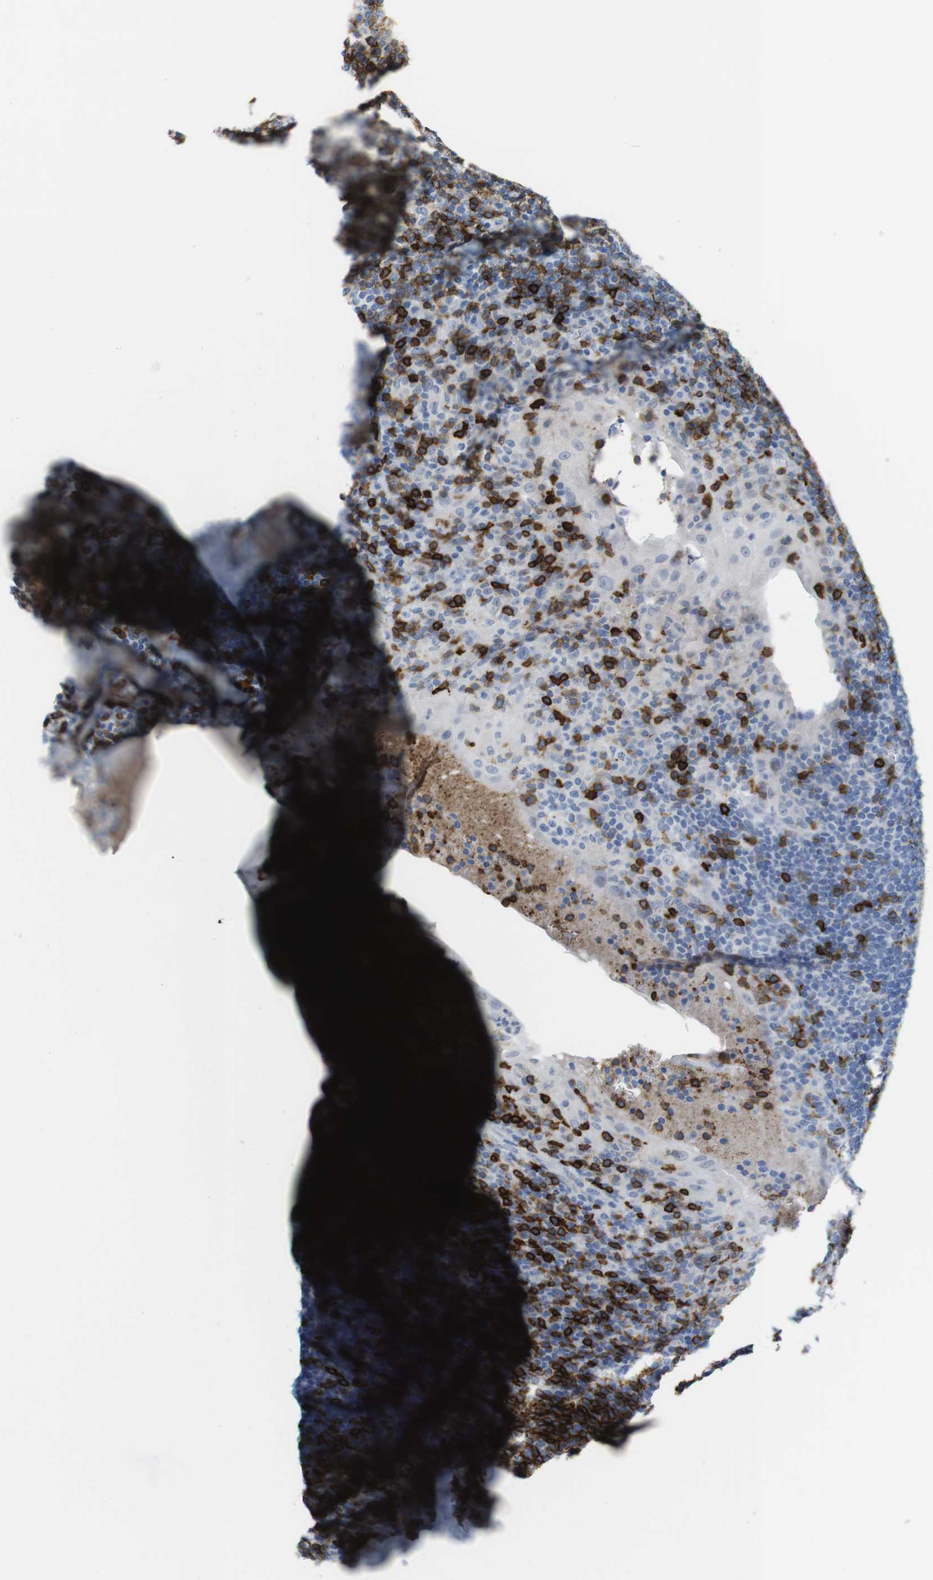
{"staining": {"intensity": "strong", "quantity": "25%-75%", "location": "cytoplasmic/membranous"}, "tissue": "tonsil", "cell_type": "Non-germinal center cells", "image_type": "normal", "snomed": [{"axis": "morphology", "description": "Normal tissue, NOS"}, {"axis": "topography", "description": "Tonsil"}], "caption": "Non-germinal center cells reveal high levels of strong cytoplasmic/membranous positivity in approximately 25%-75% of cells in normal tonsil. Immunohistochemistry stains the protein of interest in brown and the nuclei are stained blue.", "gene": "CD5", "patient": {"sex": "male", "age": 37}}